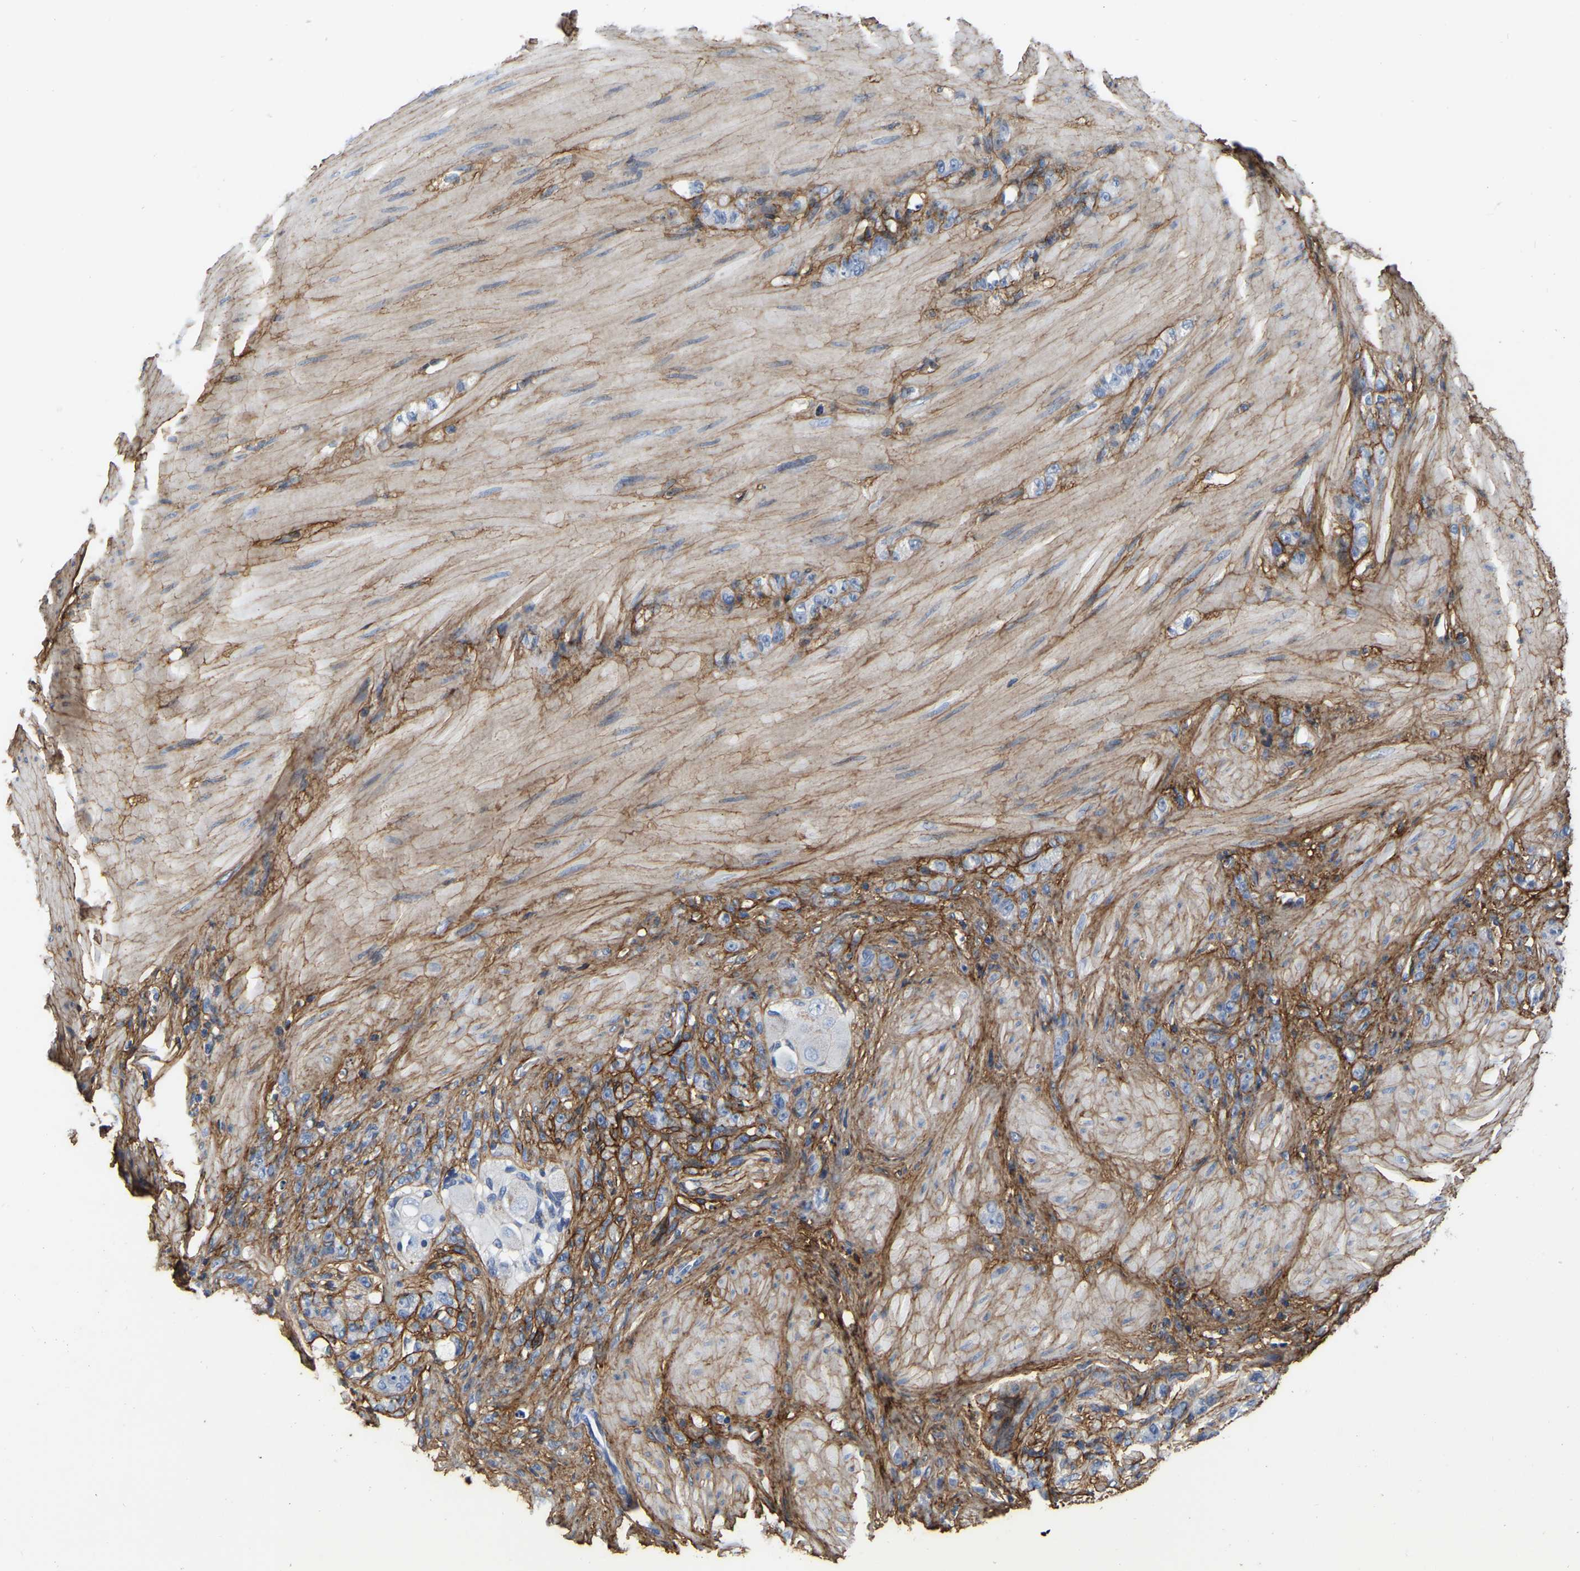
{"staining": {"intensity": "moderate", "quantity": "<25%", "location": "cytoplasmic/membranous"}, "tissue": "stomach cancer", "cell_type": "Tumor cells", "image_type": "cancer", "snomed": [{"axis": "morphology", "description": "Normal tissue, NOS"}, {"axis": "morphology", "description": "Adenocarcinoma, NOS"}, {"axis": "topography", "description": "Stomach"}], "caption": "High-magnification brightfield microscopy of stomach adenocarcinoma stained with DAB (brown) and counterstained with hematoxylin (blue). tumor cells exhibit moderate cytoplasmic/membranous staining is seen in about<25% of cells.", "gene": "COL6A1", "patient": {"sex": "male", "age": 82}}